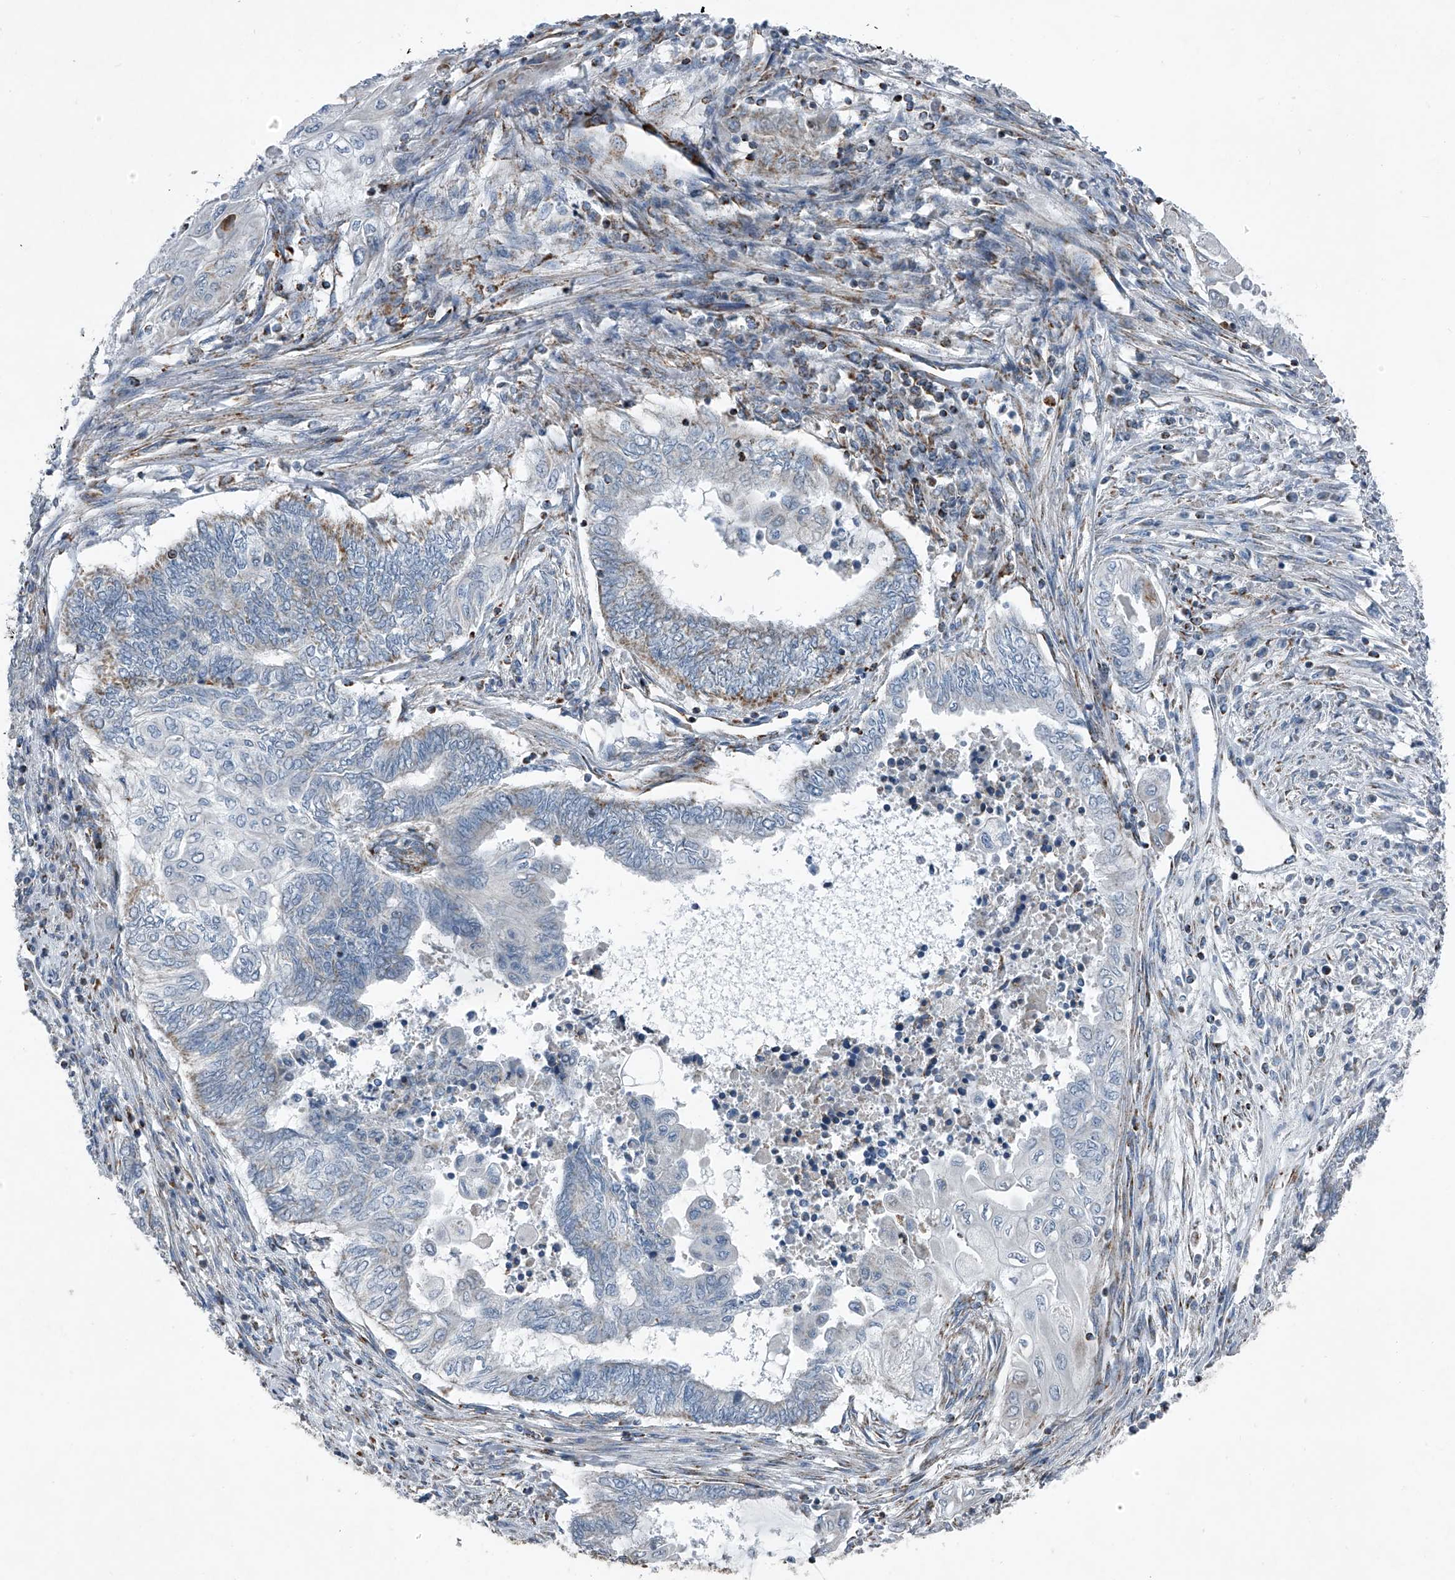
{"staining": {"intensity": "weak", "quantity": "<25%", "location": "cytoplasmic/membranous"}, "tissue": "endometrial cancer", "cell_type": "Tumor cells", "image_type": "cancer", "snomed": [{"axis": "morphology", "description": "Adenocarcinoma, NOS"}, {"axis": "topography", "description": "Uterus"}, {"axis": "topography", "description": "Endometrium"}], "caption": "DAB immunohistochemical staining of endometrial adenocarcinoma shows no significant staining in tumor cells.", "gene": "CHRNA7", "patient": {"sex": "female", "age": 70}}